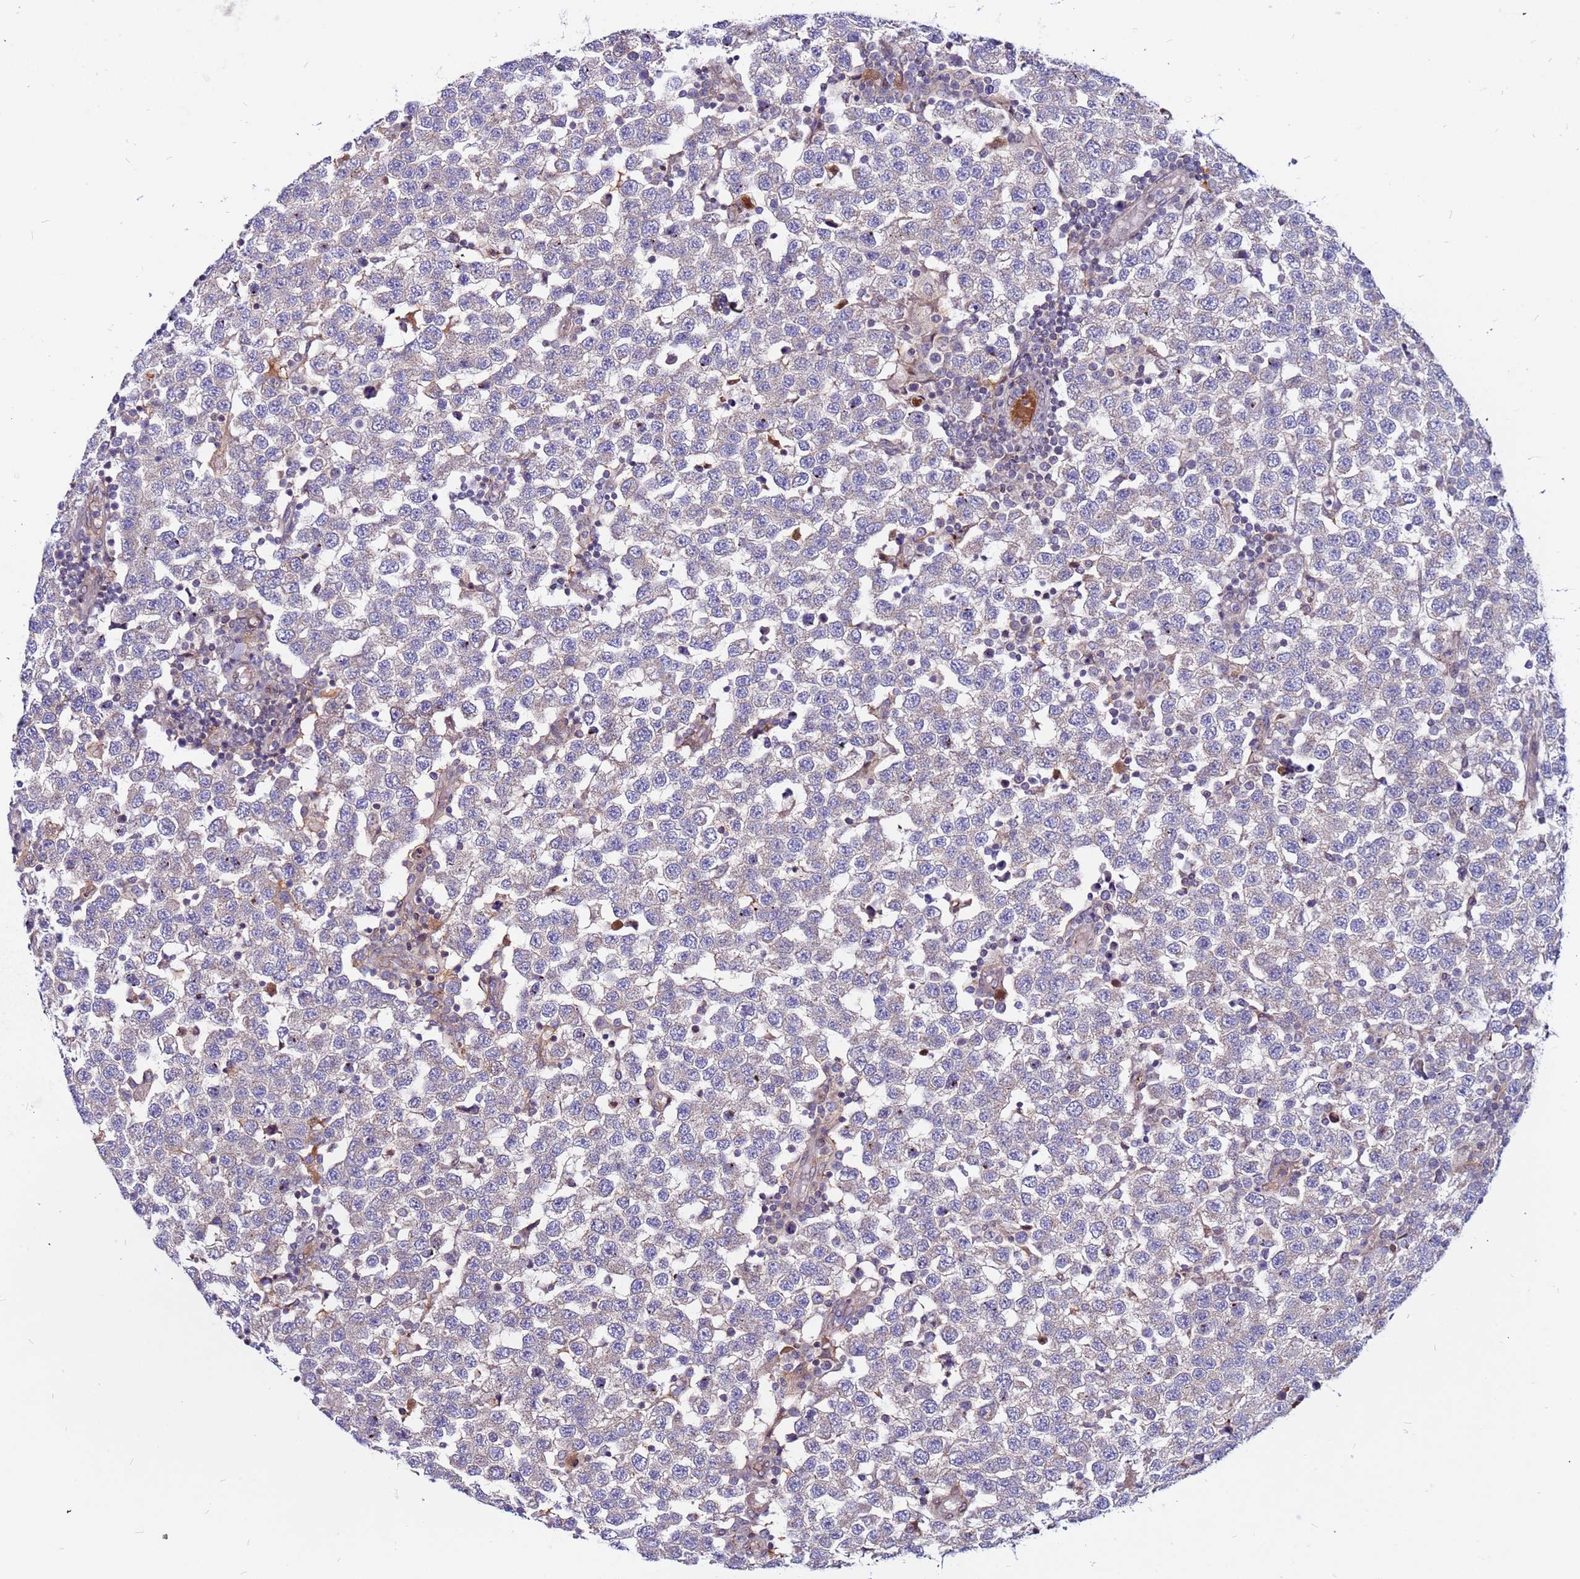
{"staining": {"intensity": "negative", "quantity": "none", "location": "none"}, "tissue": "testis cancer", "cell_type": "Tumor cells", "image_type": "cancer", "snomed": [{"axis": "morphology", "description": "Seminoma, NOS"}, {"axis": "topography", "description": "Testis"}], "caption": "There is no significant staining in tumor cells of testis cancer. (Brightfield microscopy of DAB (3,3'-diaminobenzidine) immunohistochemistry at high magnification).", "gene": "CCDC71", "patient": {"sex": "male", "age": 34}}